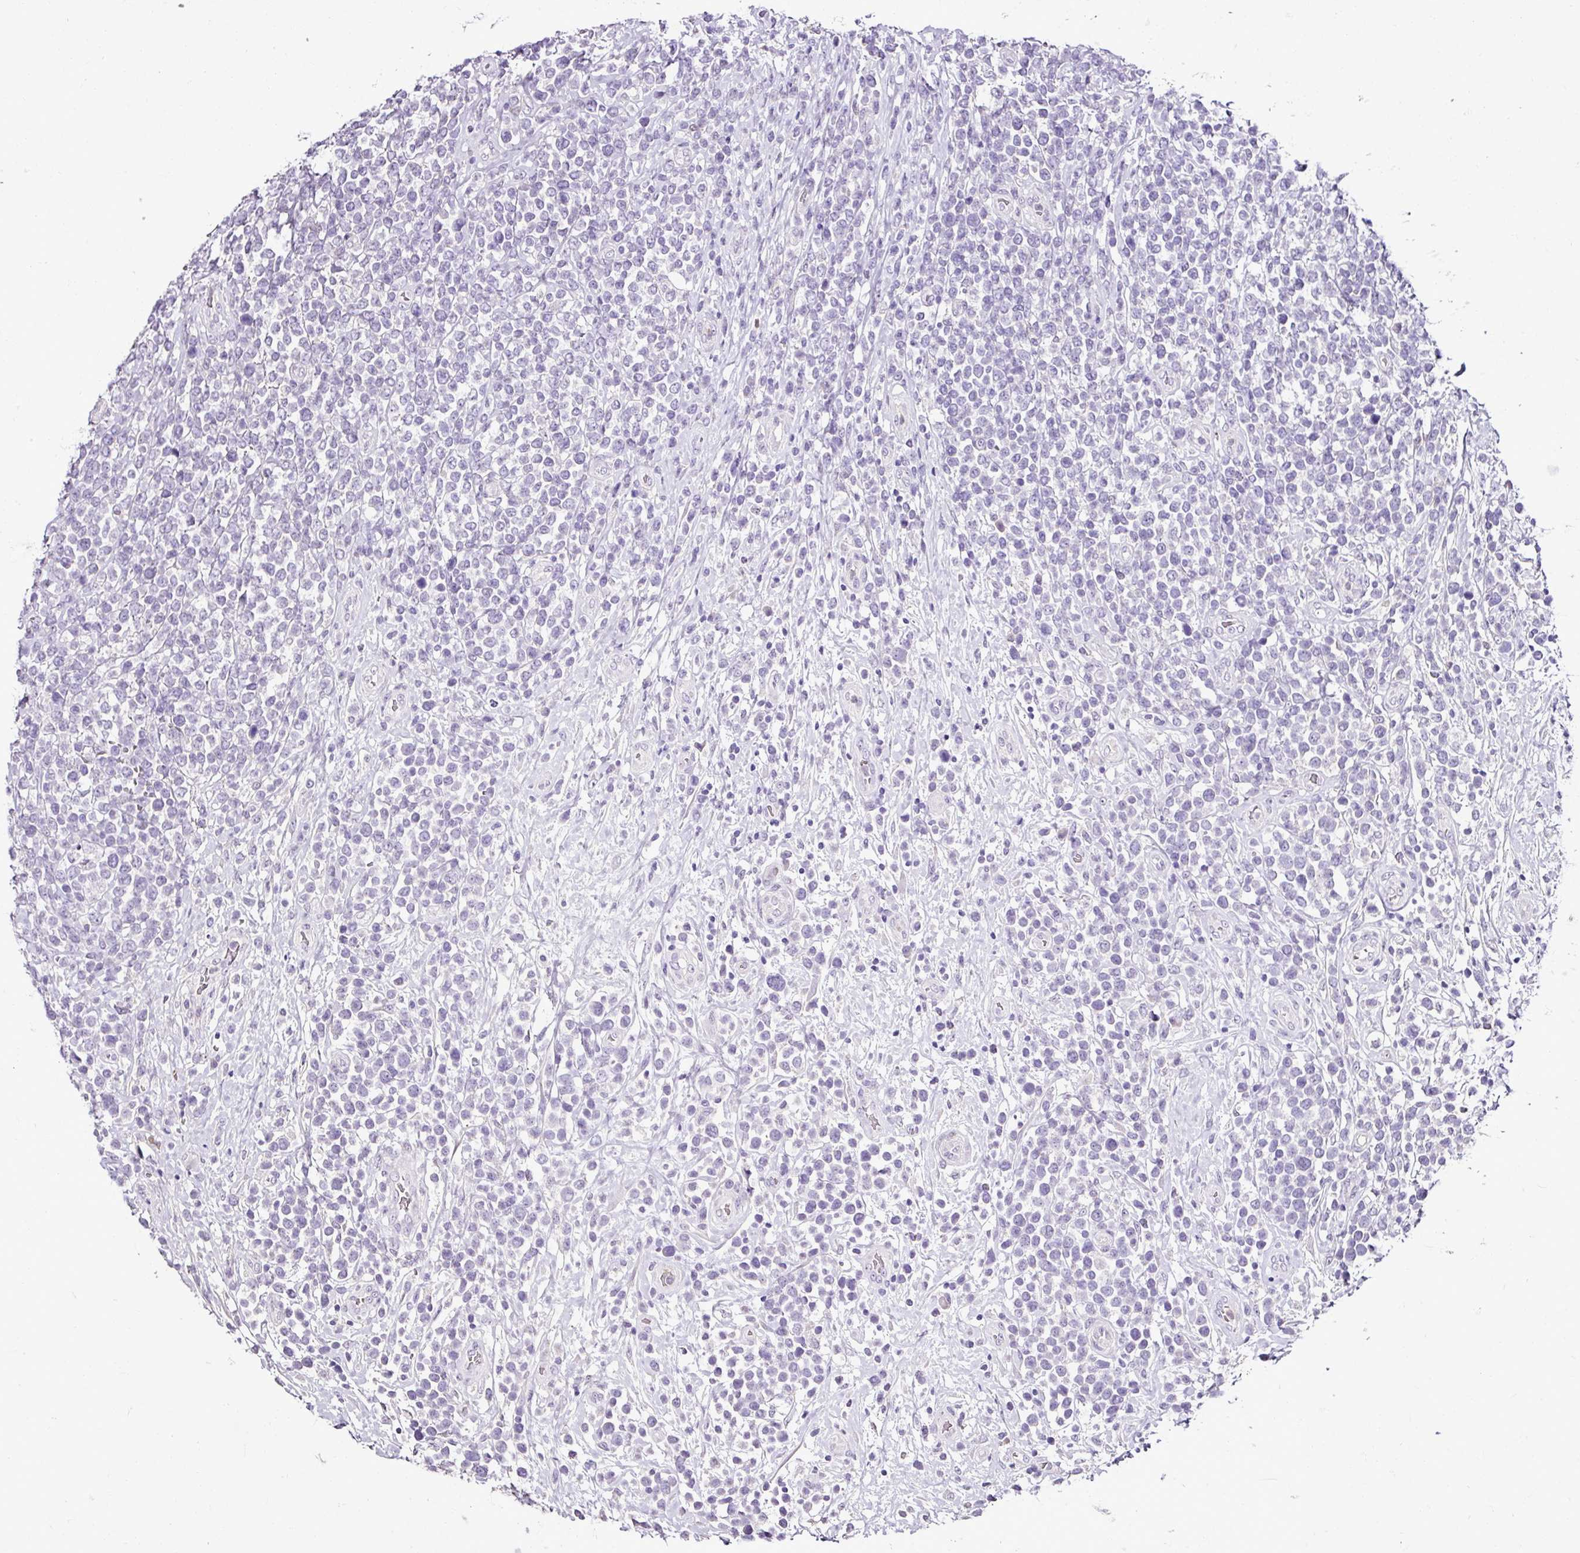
{"staining": {"intensity": "negative", "quantity": "none", "location": "none"}, "tissue": "lymphoma", "cell_type": "Tumor cells", "image_type": "cancer", "snomed": [{"axis": "morphology", "description": "Malignant lymphoma, non-Hodgkin's type, High grade"}, {"axis": "topography", "description": "Soft tissue"}], "caption": "Immunohistochemistry (IHC) image of neoplastic tissue: lymphoma stained with DAB displays no significant protein positivity in tumor cells.", "gene": "ESR1", "patient": {"sex": "female", "age": 56}}